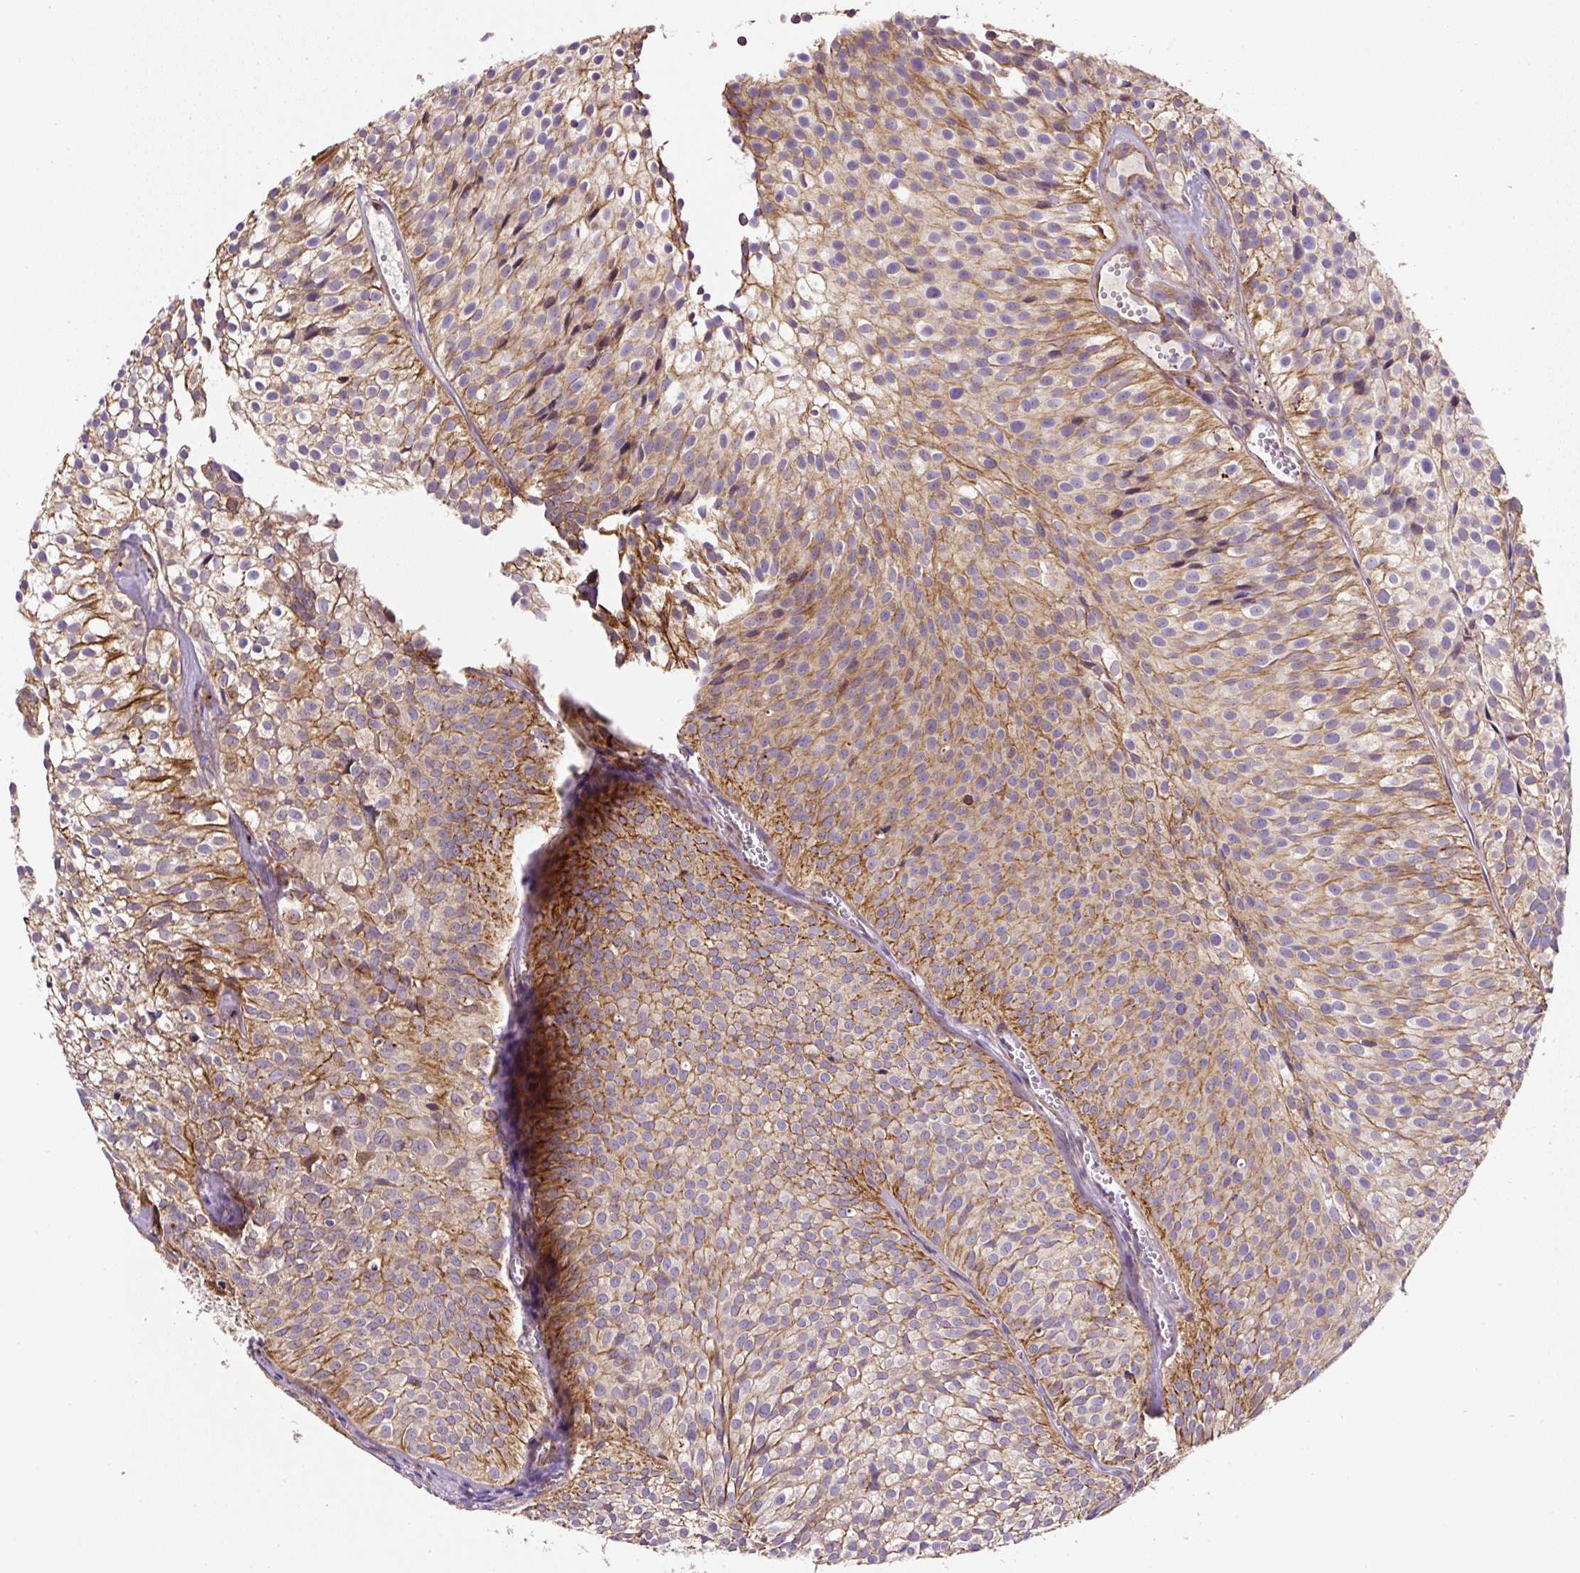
{"staining": {"intensity": "moderate", "quantity": ">75%", "location": "cytoplasmic/membranous"}, "tissue": "urothelial cancer", "cell_type": "Tumor cells", "image_type": "cancer", "snomed": [{"axis": "morphology", "description": "Urothelial carcinoma, Low grade"}, {"axis": "topography", "description": "Urinary bladder"}], "caption": "Protein staining of urothelial cancer tissue demonstrates moderate cytoplasmic/membranous expression in approximately >75% of tumor cells. The protein of interest is shown in brown color, while the nuclei are stained blue.", "gene": "RNF170", "patient": {"sex": "male", "age": 91}}